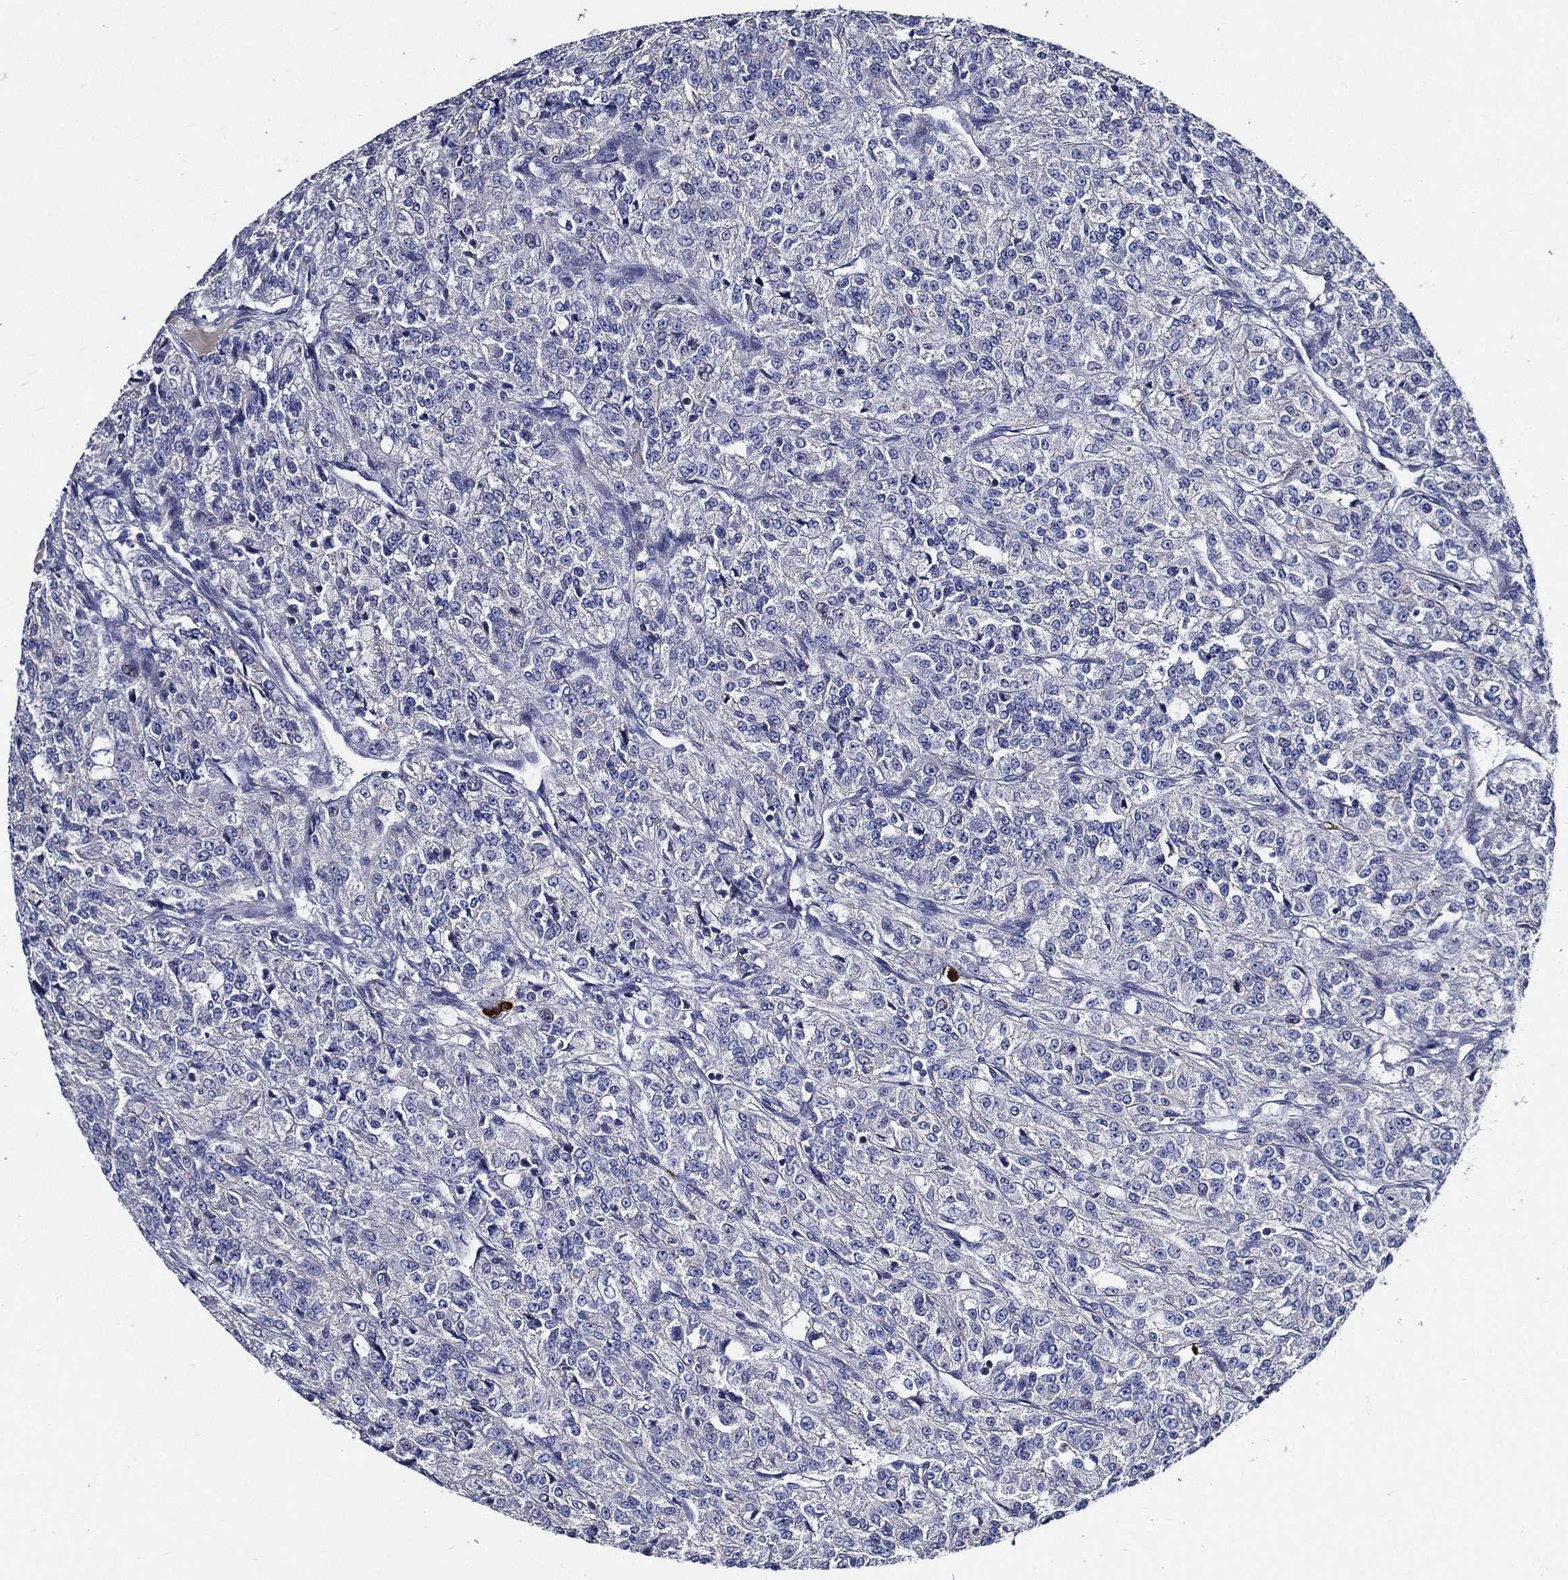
{"staining": {"intensity": "negative", "quantity": "none", "location": "none"}, "tissue": "renal cancer", "cell_type": "Tumor cells", "image_type": "cancer", "snomed": [{"axis": "morphology", "description": "Adenocarcinoma, NOS"}, {"axis": "topography", "description": "Kidney"}], "caption": "This is an immunohistochemistry histopathology image of adenocarcinoma (renal). There is no staining in tumor cells.", "gene": "KIF20B", "patient": {"sex": "female", "age": 63}}